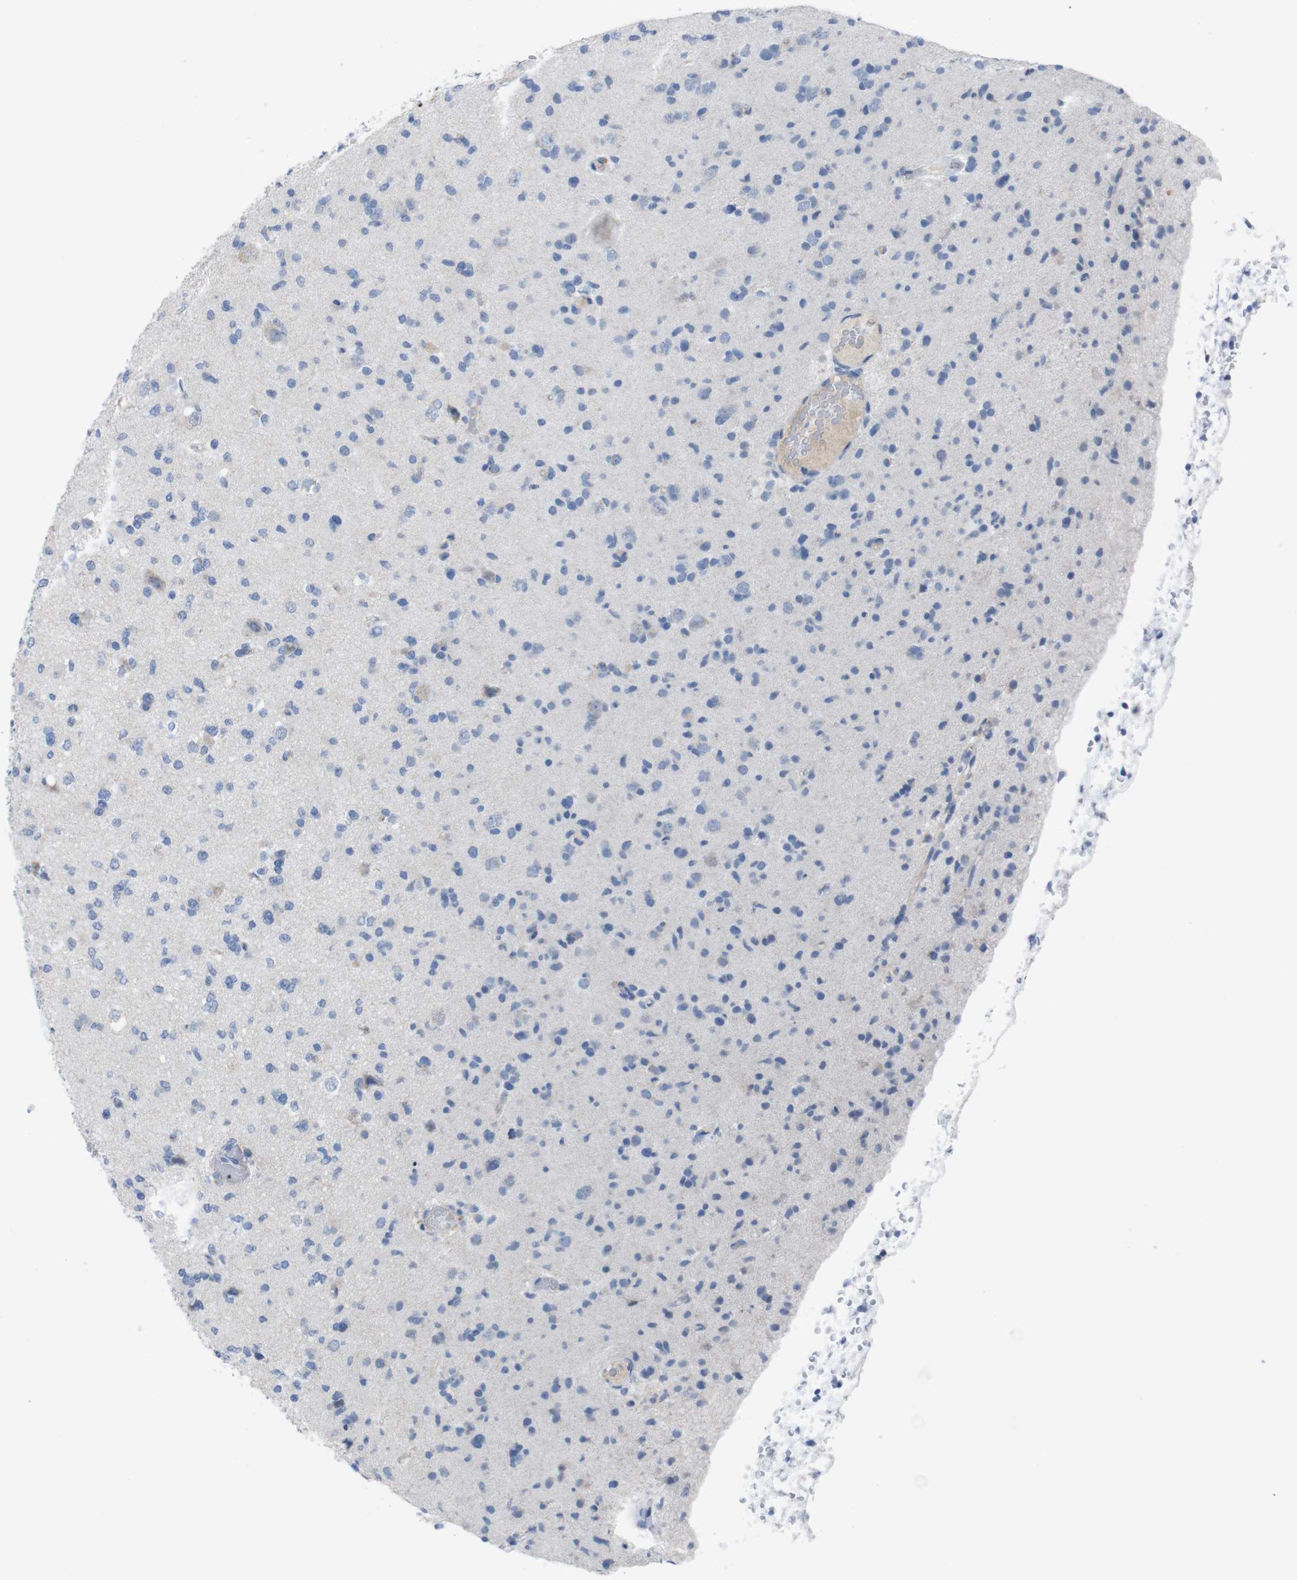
{"staining": {"intensity": "negative", "quantity": "none", "location": "none"}, "tissue": "glioma", "cell_type": "Tumor cells", "image_type": "cancer", "snomed": [{"axis": "morphology", "description": "Glioma, malignant, Low grade"}, {"axis": "topography", "description": "Brain"}], "caption": "This is an immunohistochemistry (IHC) photomicrograph of human glioma. There is no positivity in tumor cells.", "gene": "IRF4", "patient": {"sex": "female", "age": 22}}